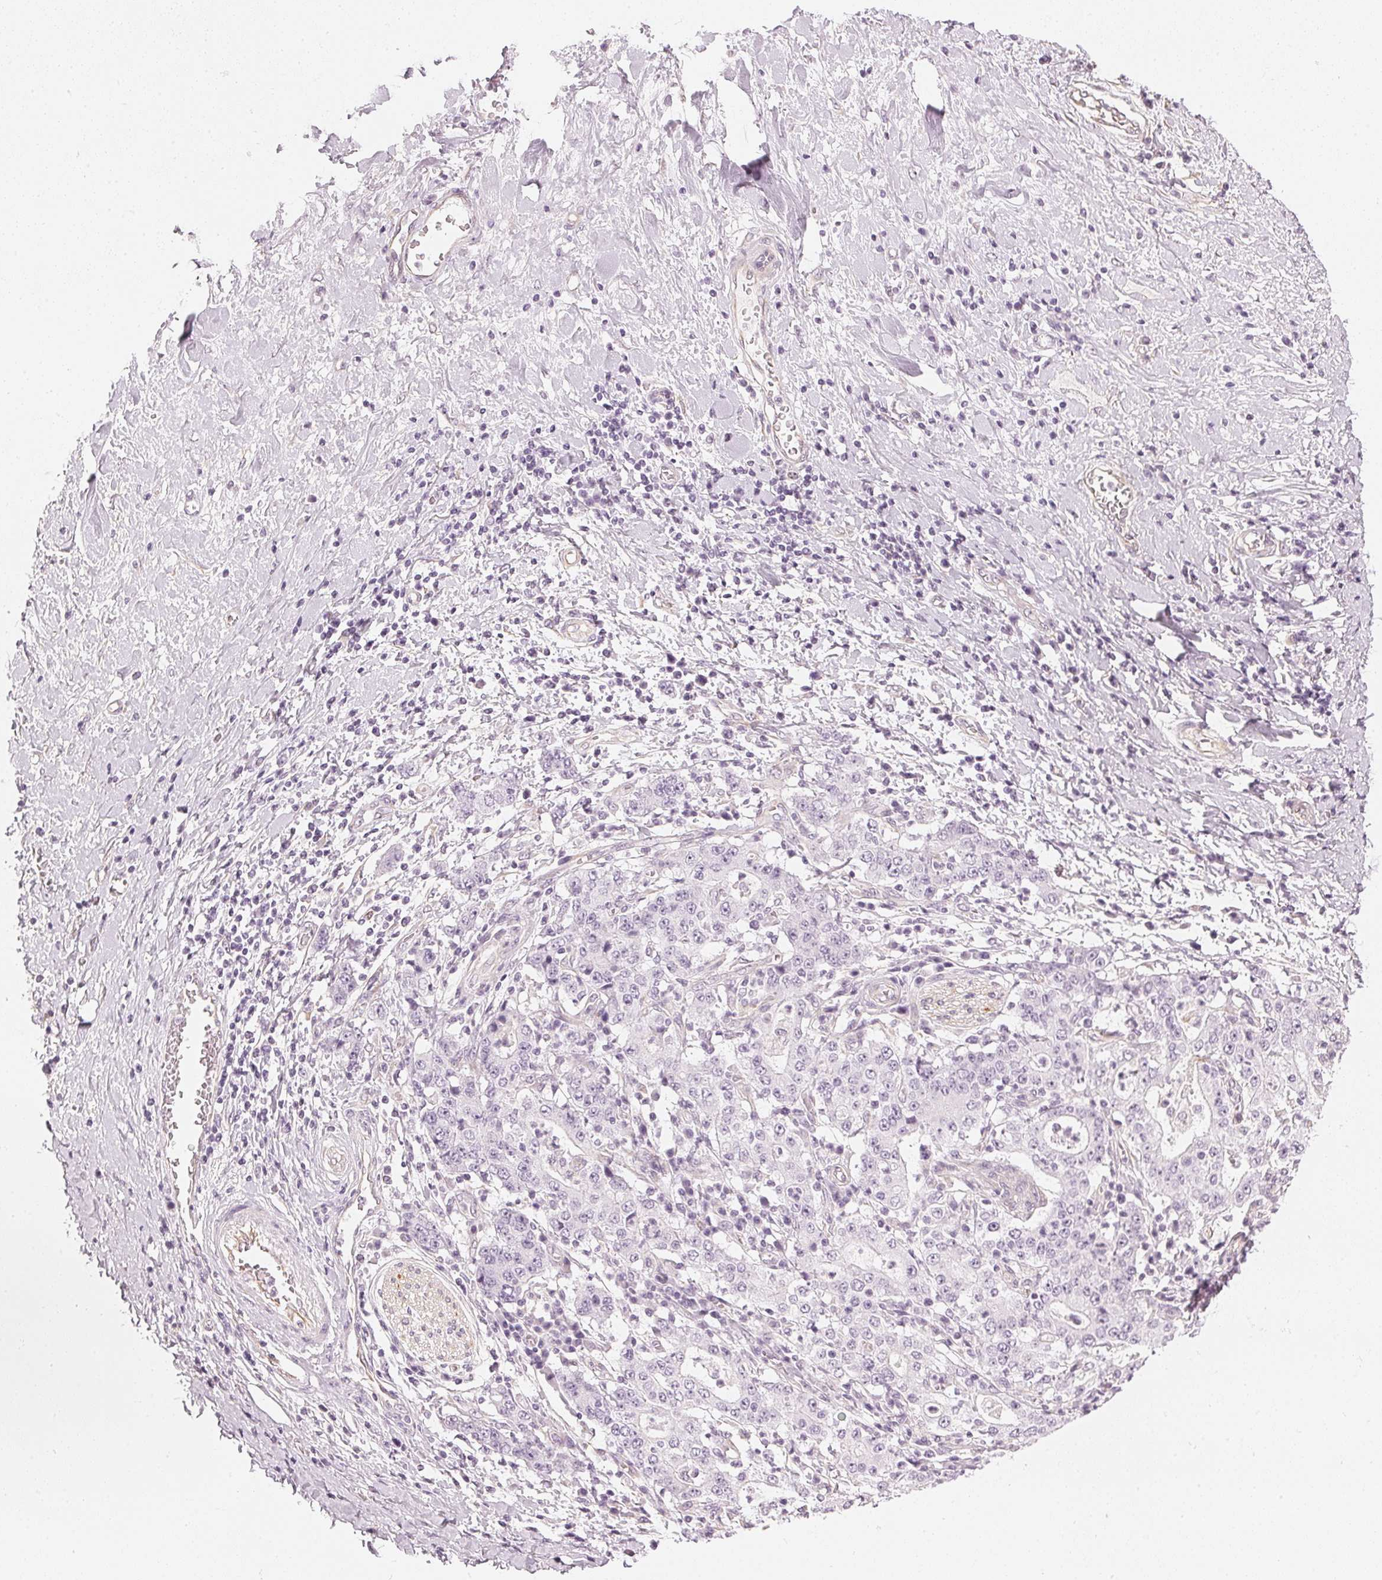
{"staining": {"intensity": "negative", "quantity": "none", "location": "none"}, "tissue": "stomach cancer", "cell_type": "Tumor cells", "image_type": "cancer", "snomed": [{"axis": "morphology", "description": "Normal tissue, NOS"}, {"axis": "morphology", "description": "Adenocarcinoma, NOS"}, {"axis": "topography", "description": "Stomach, upper"}, {"axis": "topography", "description": "Stomach"}], "caption": "DAB (3,3'-diaminobenzidine) immunohistochemical staining of stomach cancer (adenocarcinoma) exhibits no significant staining in tumor cells.", "gene": "APLP1", "patient": {"sex": "male", "age": 59}}